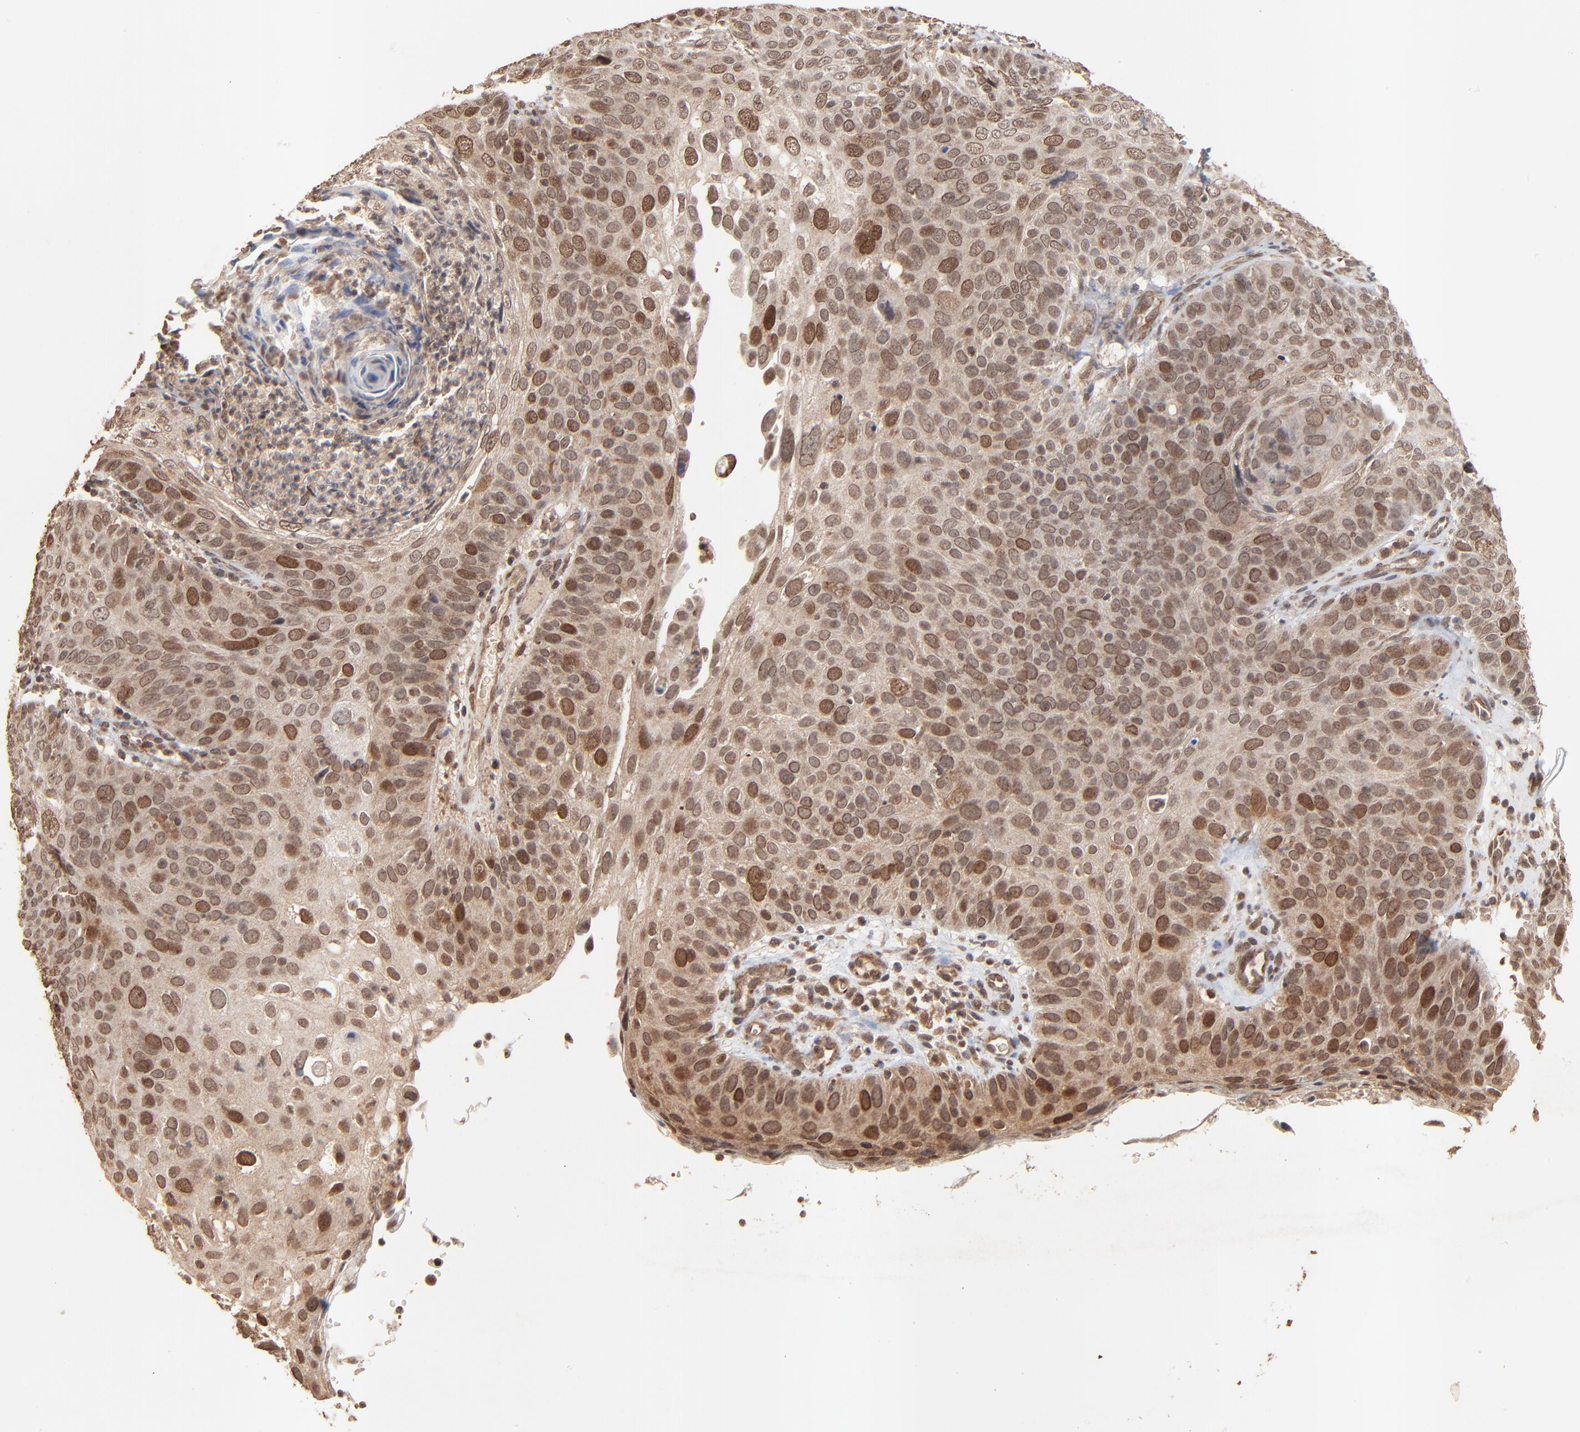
{"staining": {"intensity": "moderate", "quantity": ">75%", "location": "cytoplasmic/membranous,nuclear"}, "tissue": "skin cancer", "cell_type": "Tumor cells", "image_type": "cancer", "snomed": [{"axis": "morphology", "description": "Squamous cell carcinoma, NOS"}, {"axis": "topography", "description": "Skin"}], "caption": "High-power microscopy captured an immunohistochemistry (IHC) image of skin squamous cell carcinoma, revealing moderate cytoplasmic/membranous and nuclear staining in approximately >75% of tumor cells.", "gene": "FAM227A", "patient": {"sex": "male", "age": 87}}